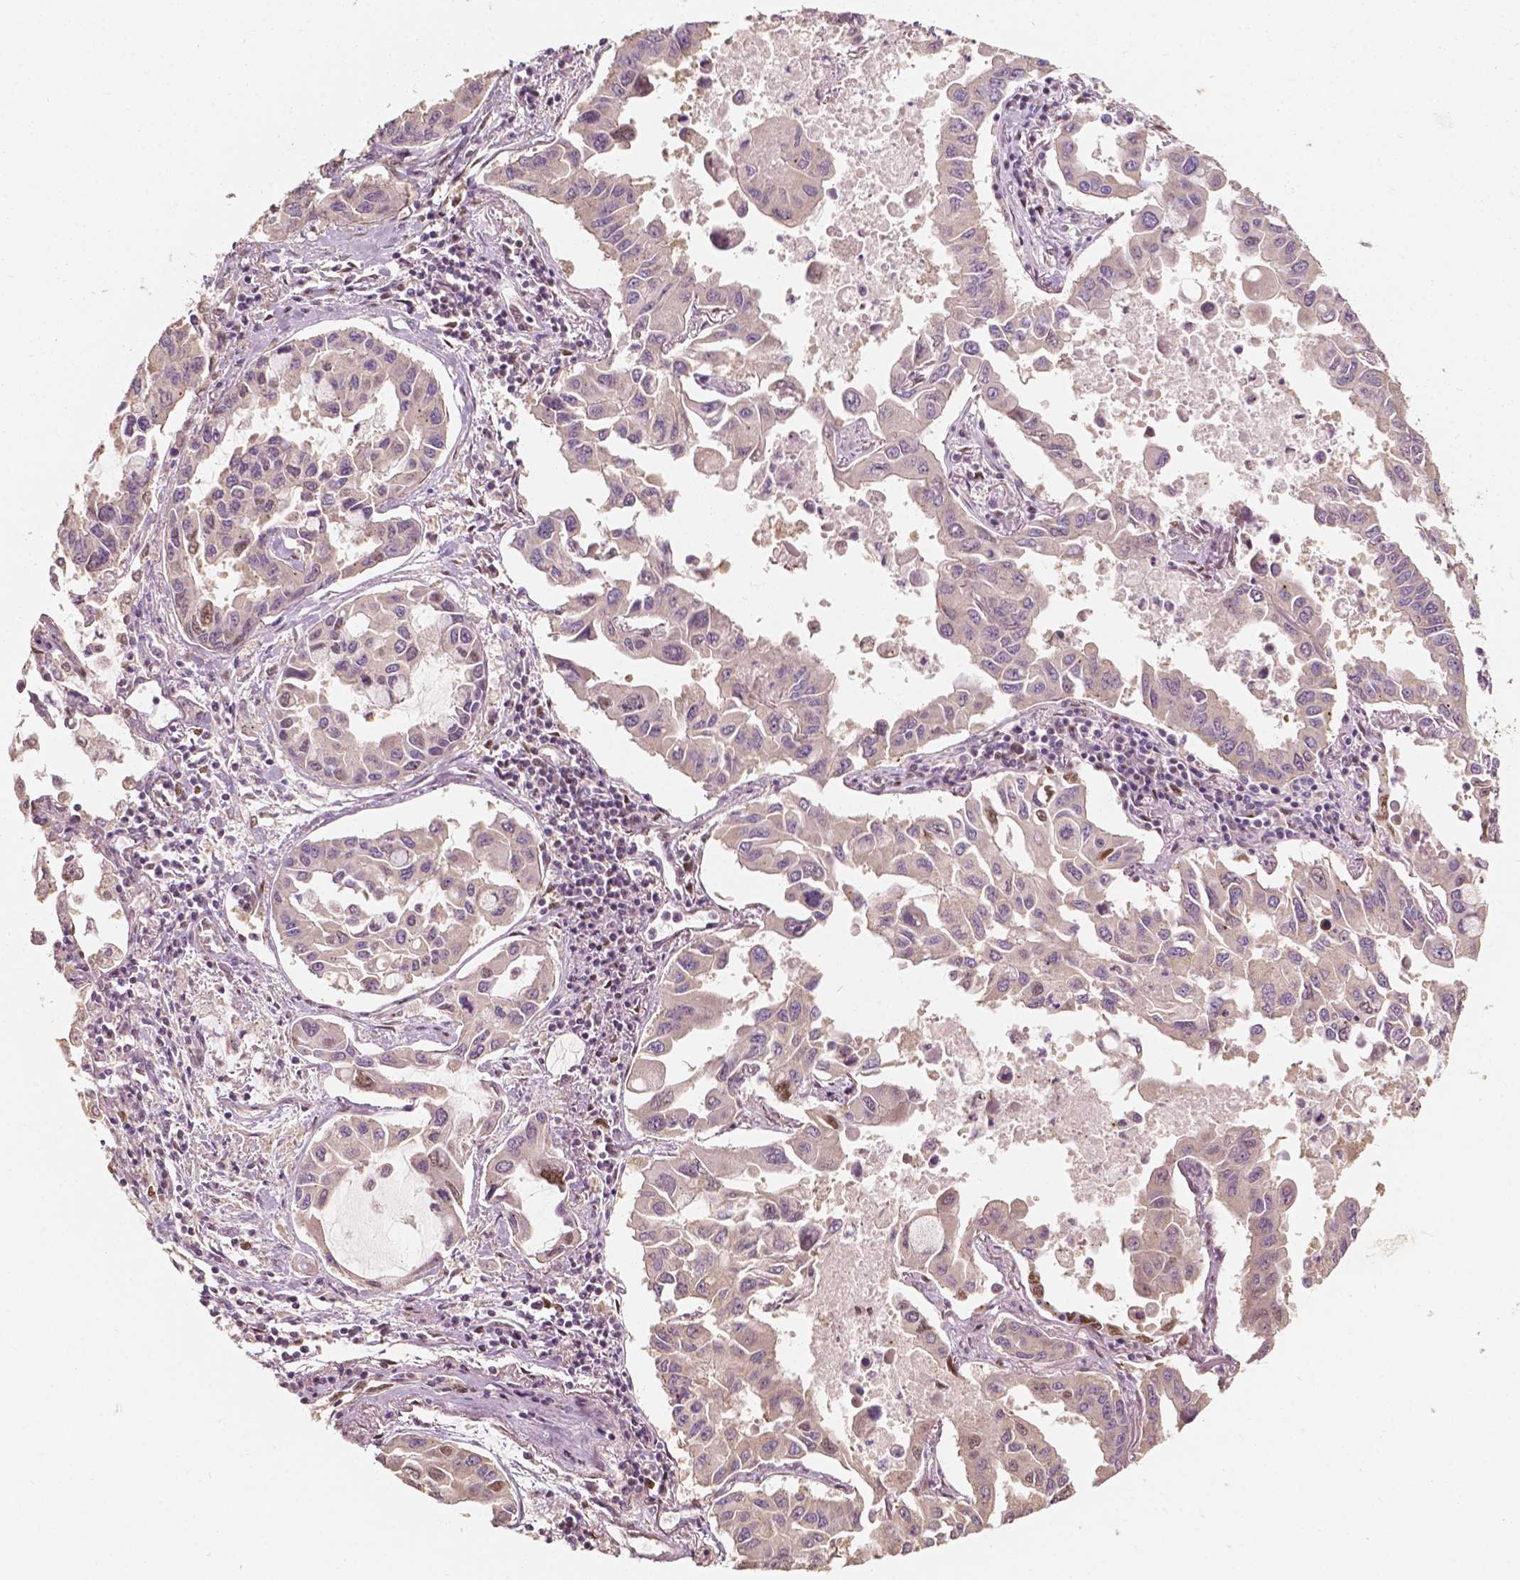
{"staining": {"intensity": "negative", "quantity": "none", "location": "none"}, "tissue": "lung cancer", "cell_type": "Tumor cells", "image_type": "cancer", "snomed": [{"axis": "morphology", "description": "Adenocarcinoma, NOS"}, {"axis": "topography", "description": "Lung"}], "caption": "A high-resolution micrograph shows immunohistochemistry staining of adenocarcinoma (lung), which exhibits no significant positivity in tumor cells.", "gene": "TBC1D17", "patient": {"sex": "male", "age": 64}}